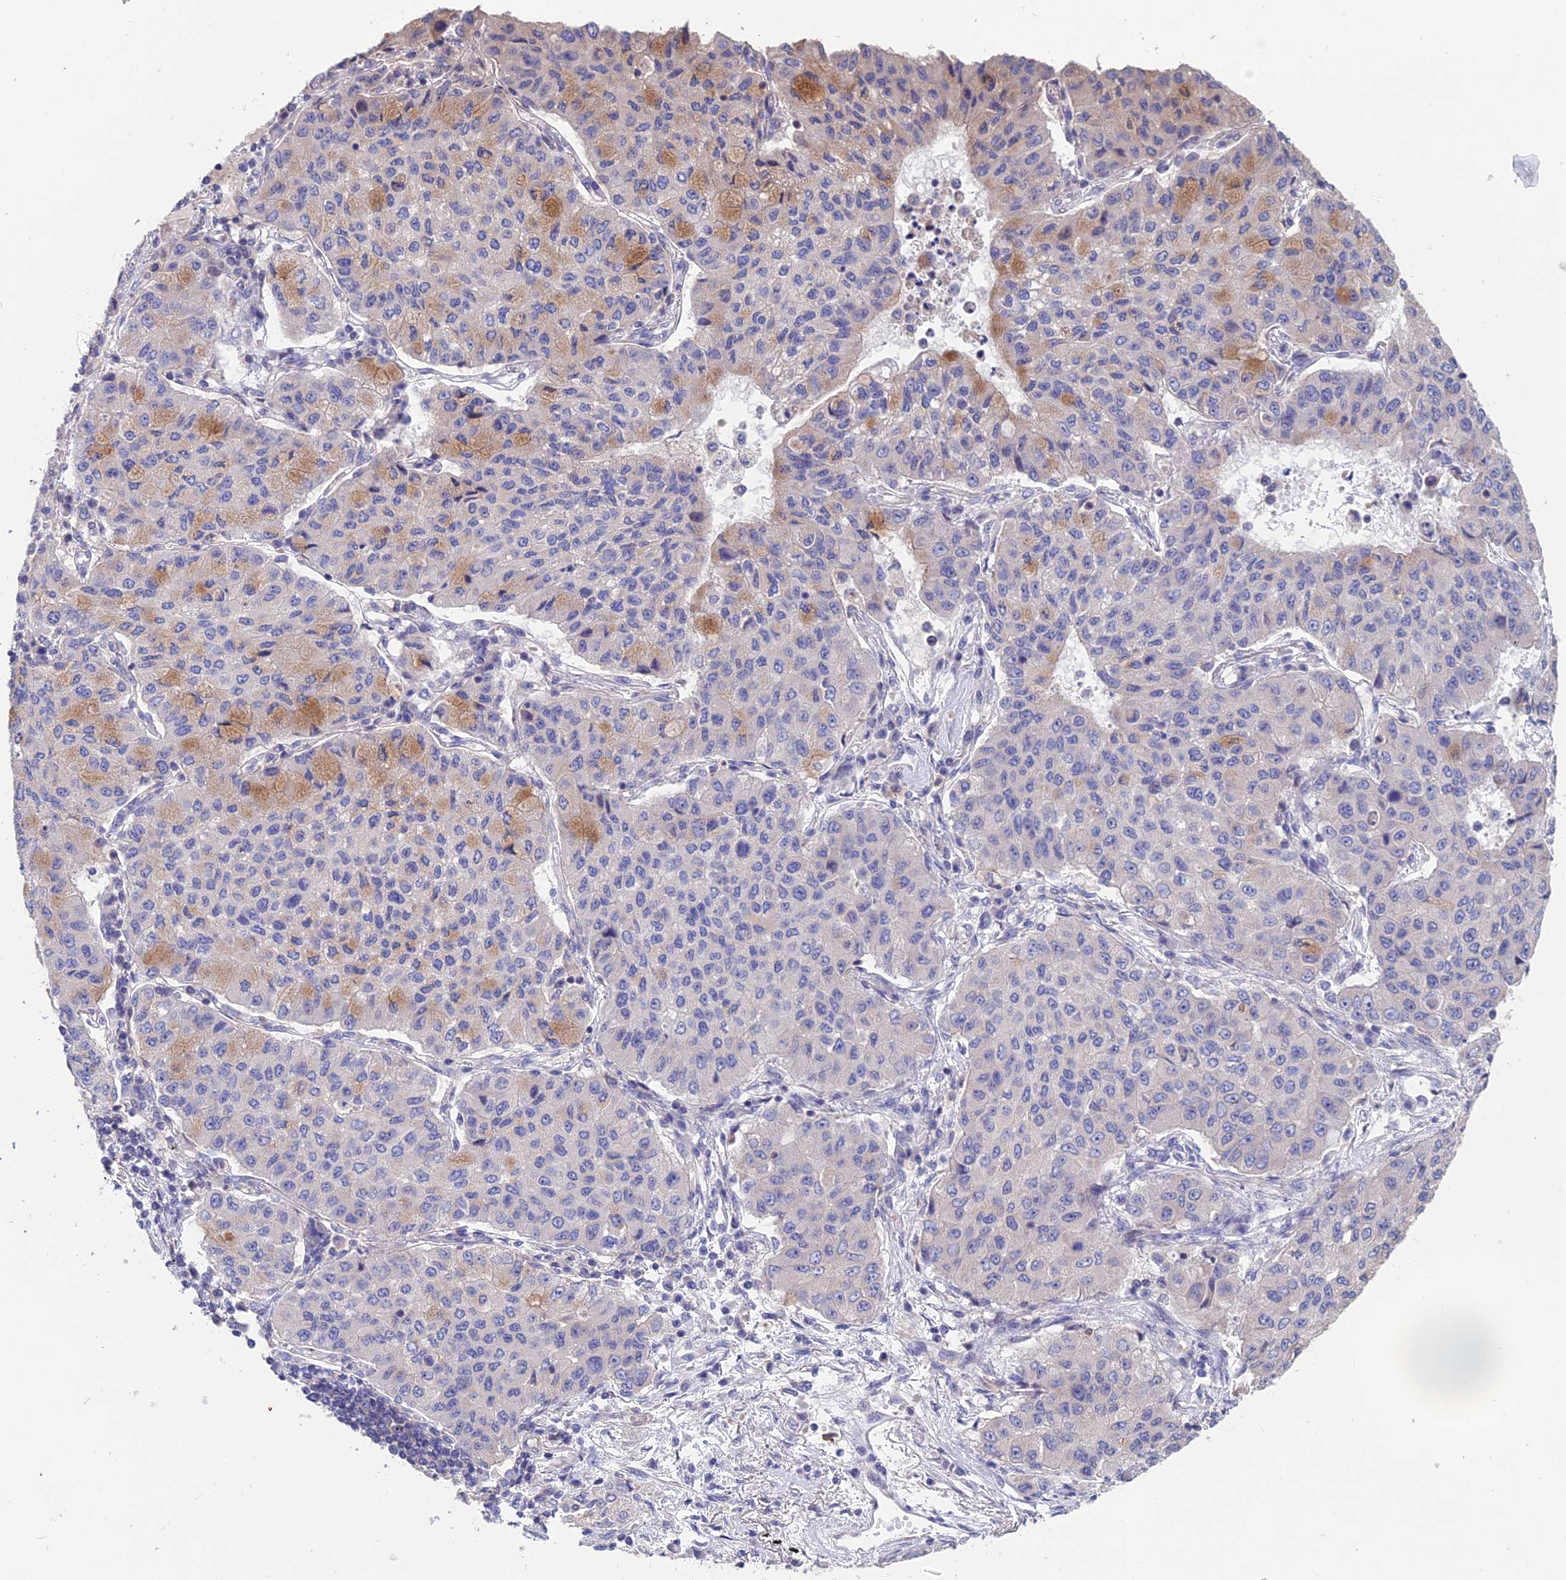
{"staining": {"intensity": "weak", "quantity": "<25%", "location": "cytoplasmic/membranous"}, "tissue": "lung cancer", "cell_type": "Tumor cells", "image_type": "cancer", "snomed": [{"axis": "morphology", "description": "Squamous cell carcinoma, NOS"}, {"axis": "topography", "description": "Lung"}], "caption": "The micrograph demonstrates no staining of tumor cells in lung cancer.", "gene": "USP37", "patient": {"sex": "male", "age": 74}}